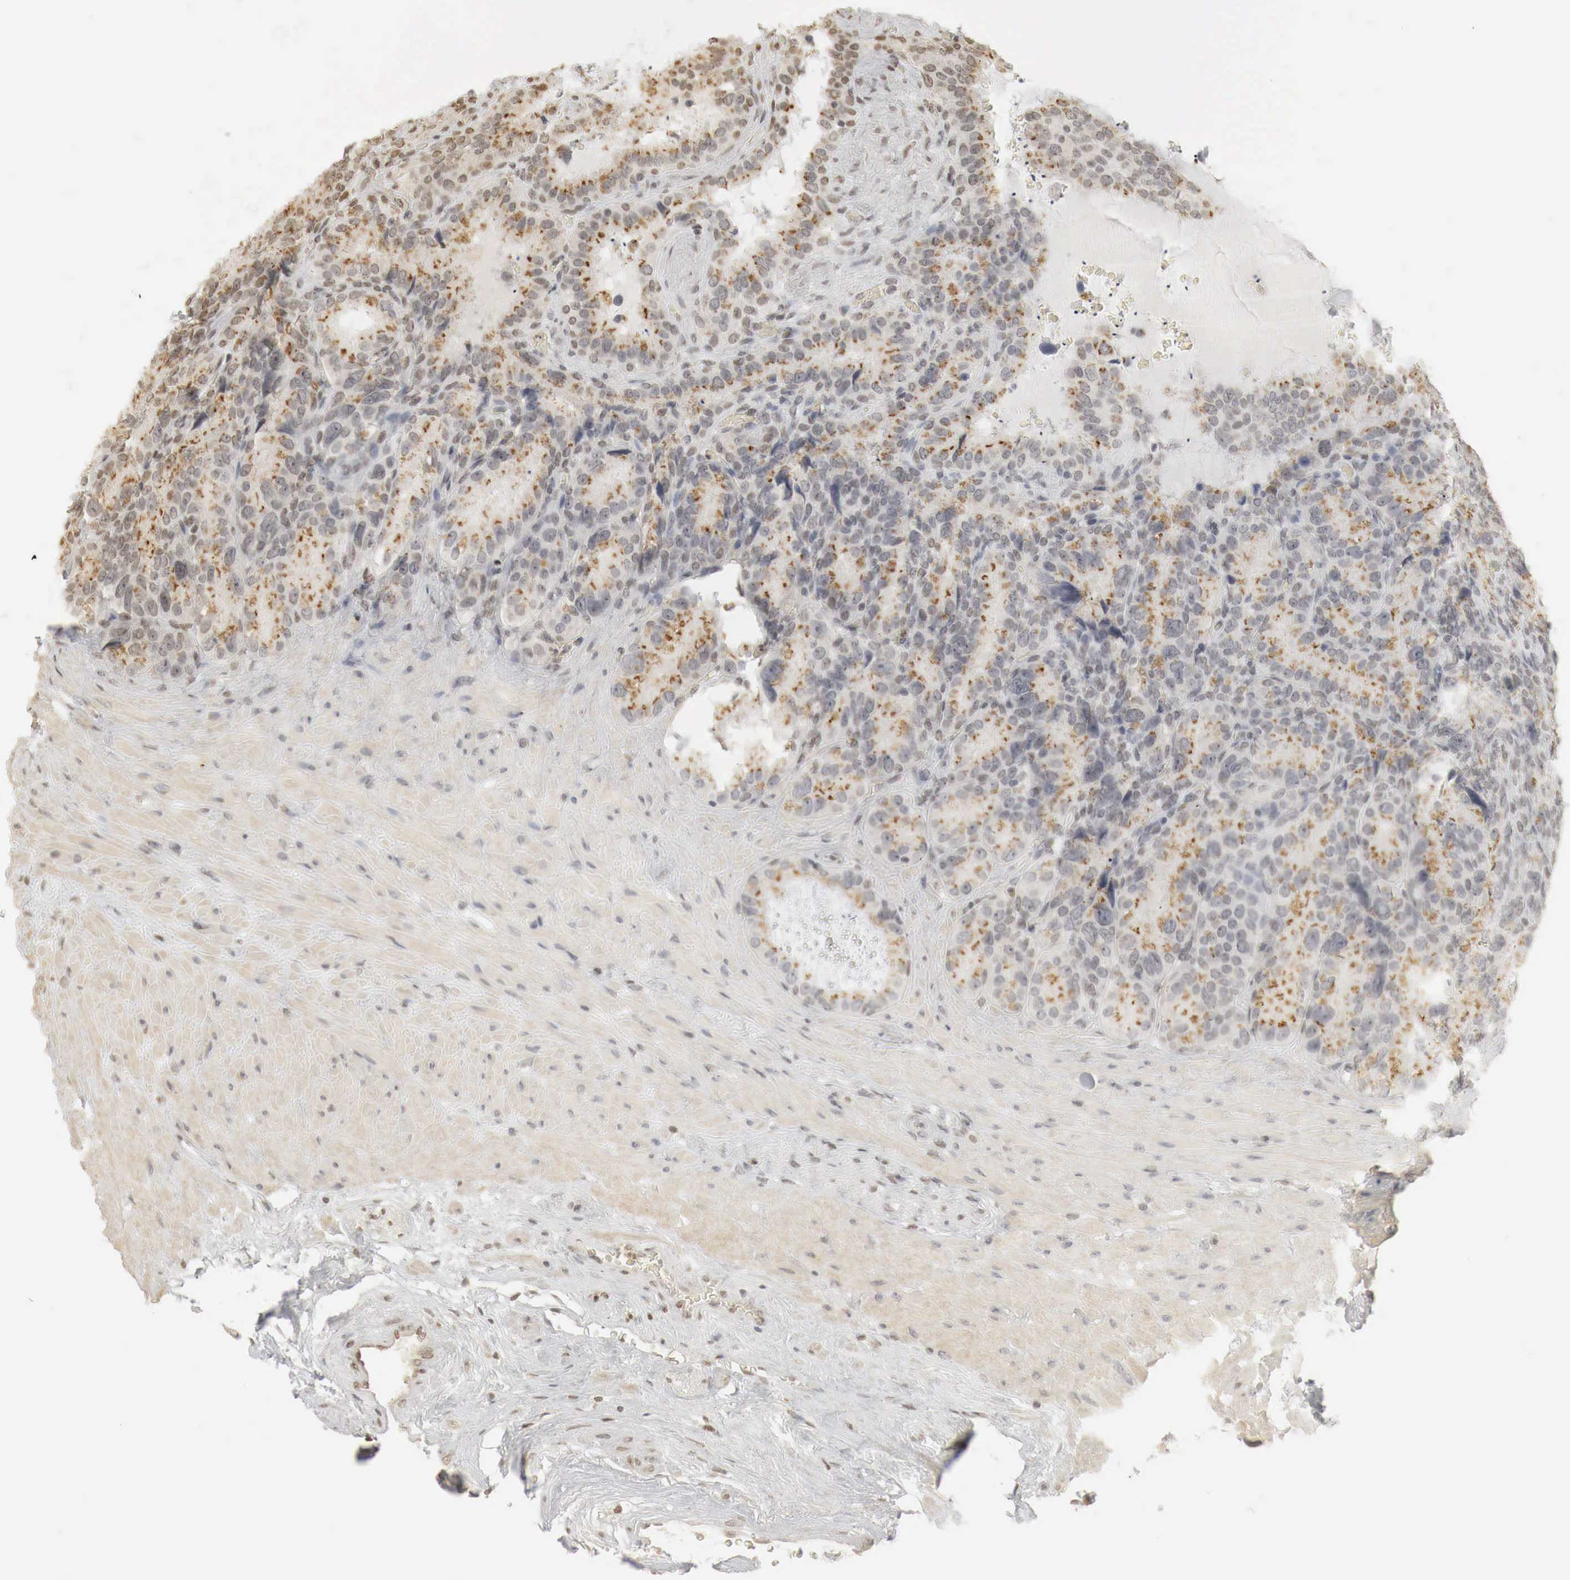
{"staining": {"intensity": "moderate", "quantity": "25%-75%", "location": "cytoplasmic/membranous"}, "tissue": "seminal vesicle", "cell_type": "Glandular cells", "image_type": "normal", "snomed": [{"axis": "morphology", "description": "Normal tissue, NOS"}, {"axis": "topography", "description": "Seminal veicle"}], "caption": "Immunohistochemical staining of unremarkable human seminal vesicle reveals medium levels of moderate cytoplasmic/membranous expression in approximately 25%-75% of glandular cells.", "gene": "ERBB4", "patient": {"sex": "male", "age": 63}}